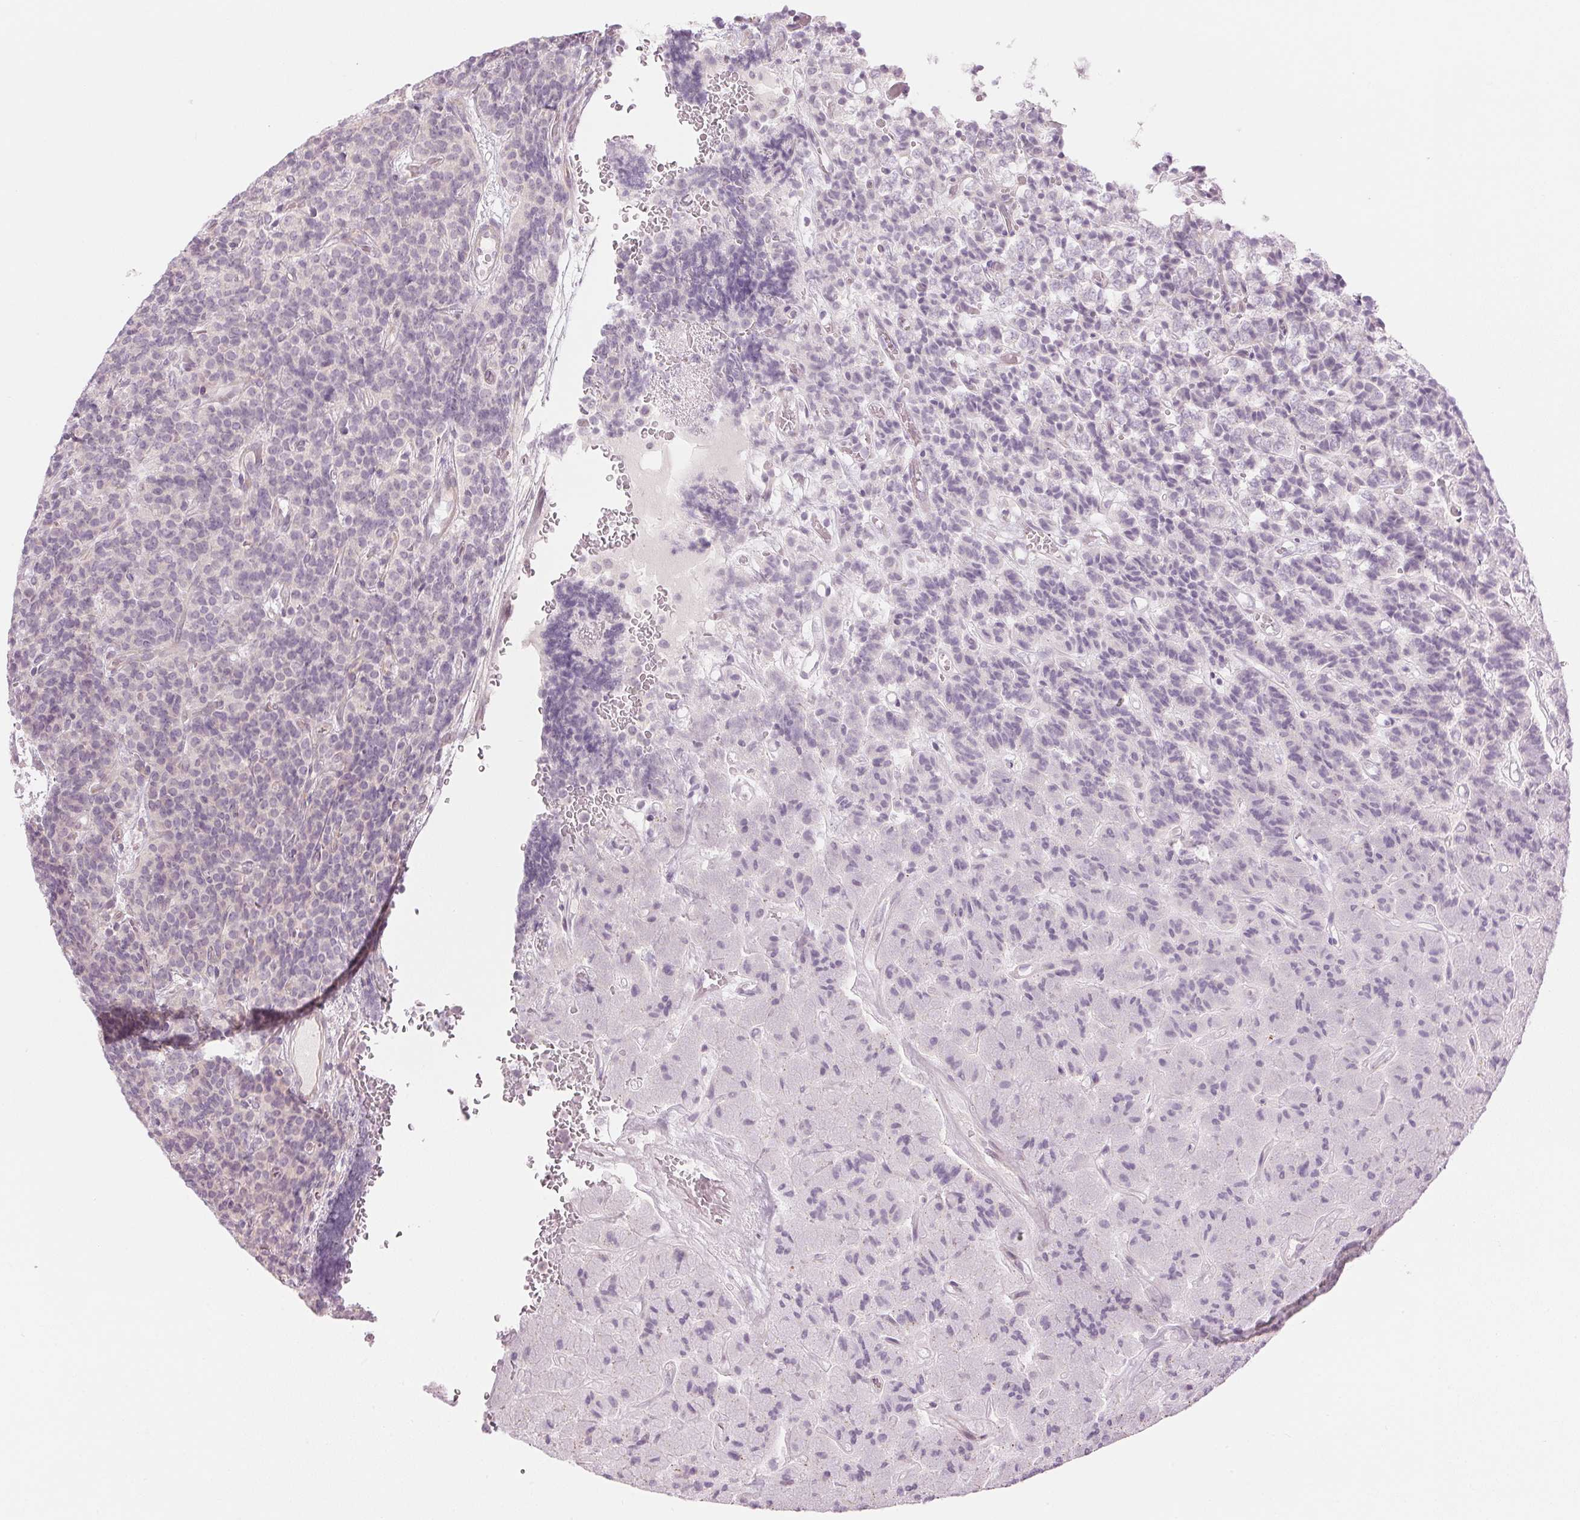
{"staining": {"intensity": "negative", "quantity": "none", "location": "none"}, "tissue": "carcinoid", "cell_type": "Tumor cells", "image_type": "cancer", "snomed": [{"axis": "morphology", "description": "Carcinoid, malignant, NOS"}, {"axis": "topography", "description": "Pancreas"}], "caption": "Tumor cells are negative for brown protein staining in malignant carcinoid.", "gene": "GNMT", "patient": {"sex": "male", "age": 36}}